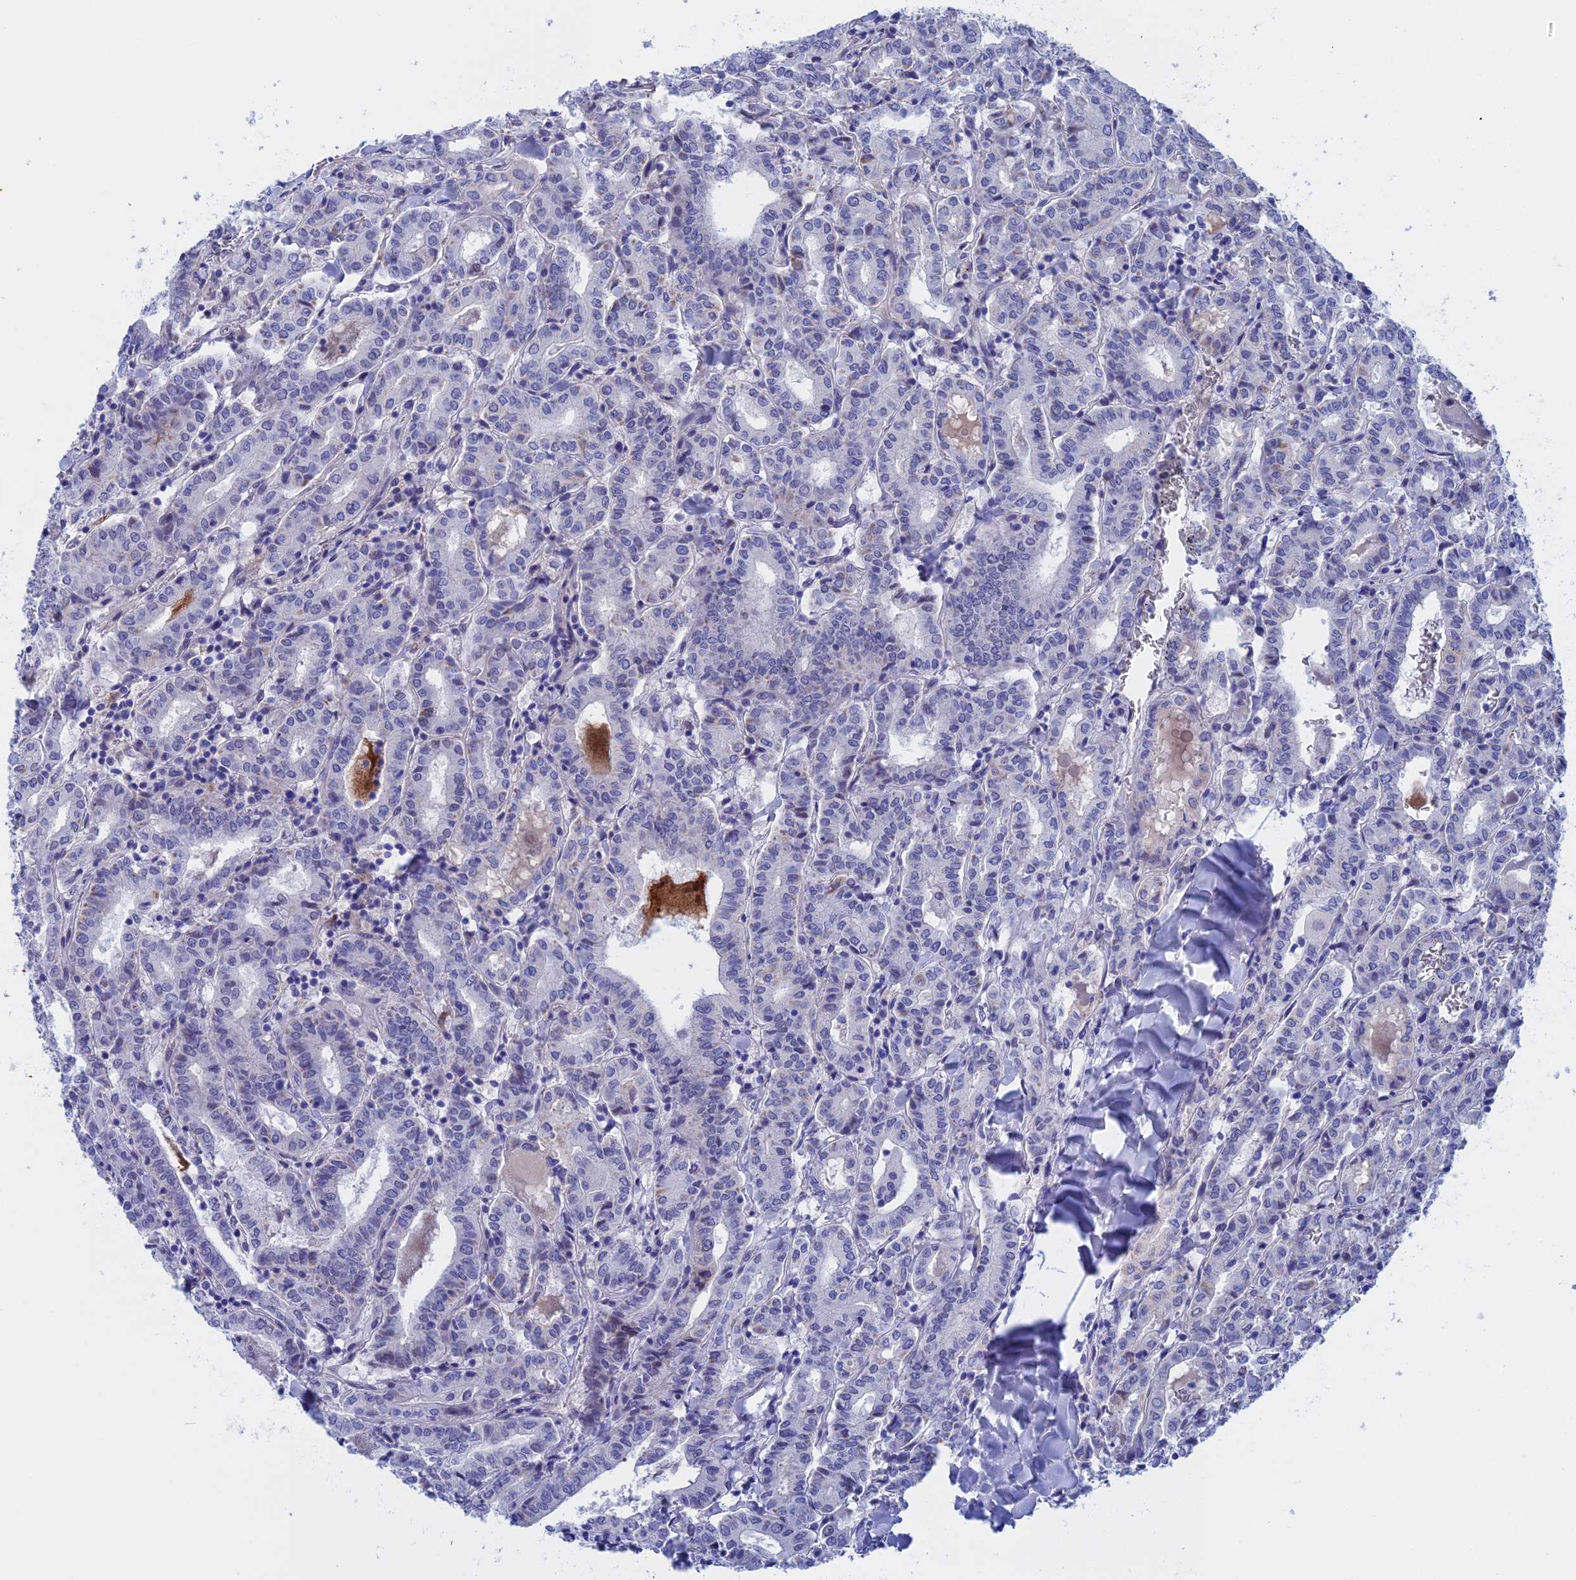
{"staining": {"intensity": "negative", "quantity": "none", "location": "none"}, "tissue": "thyroid cancer", "cell_type": "Tumor cells", "image_type": "cancer", "snomed": [{"axis": "morphology", "description": "Papillary adenocarcinoma, NOS"}, {"axis": "topography", "description": "Thyroid gland"}], "caption": "Immunohistochemistry (IHC) of papillary adenocarcinoma (thyroid) shows no positivity in tumor cells.", "gene": "WDR83", "patient": {"sex": "female", "age": 72}}